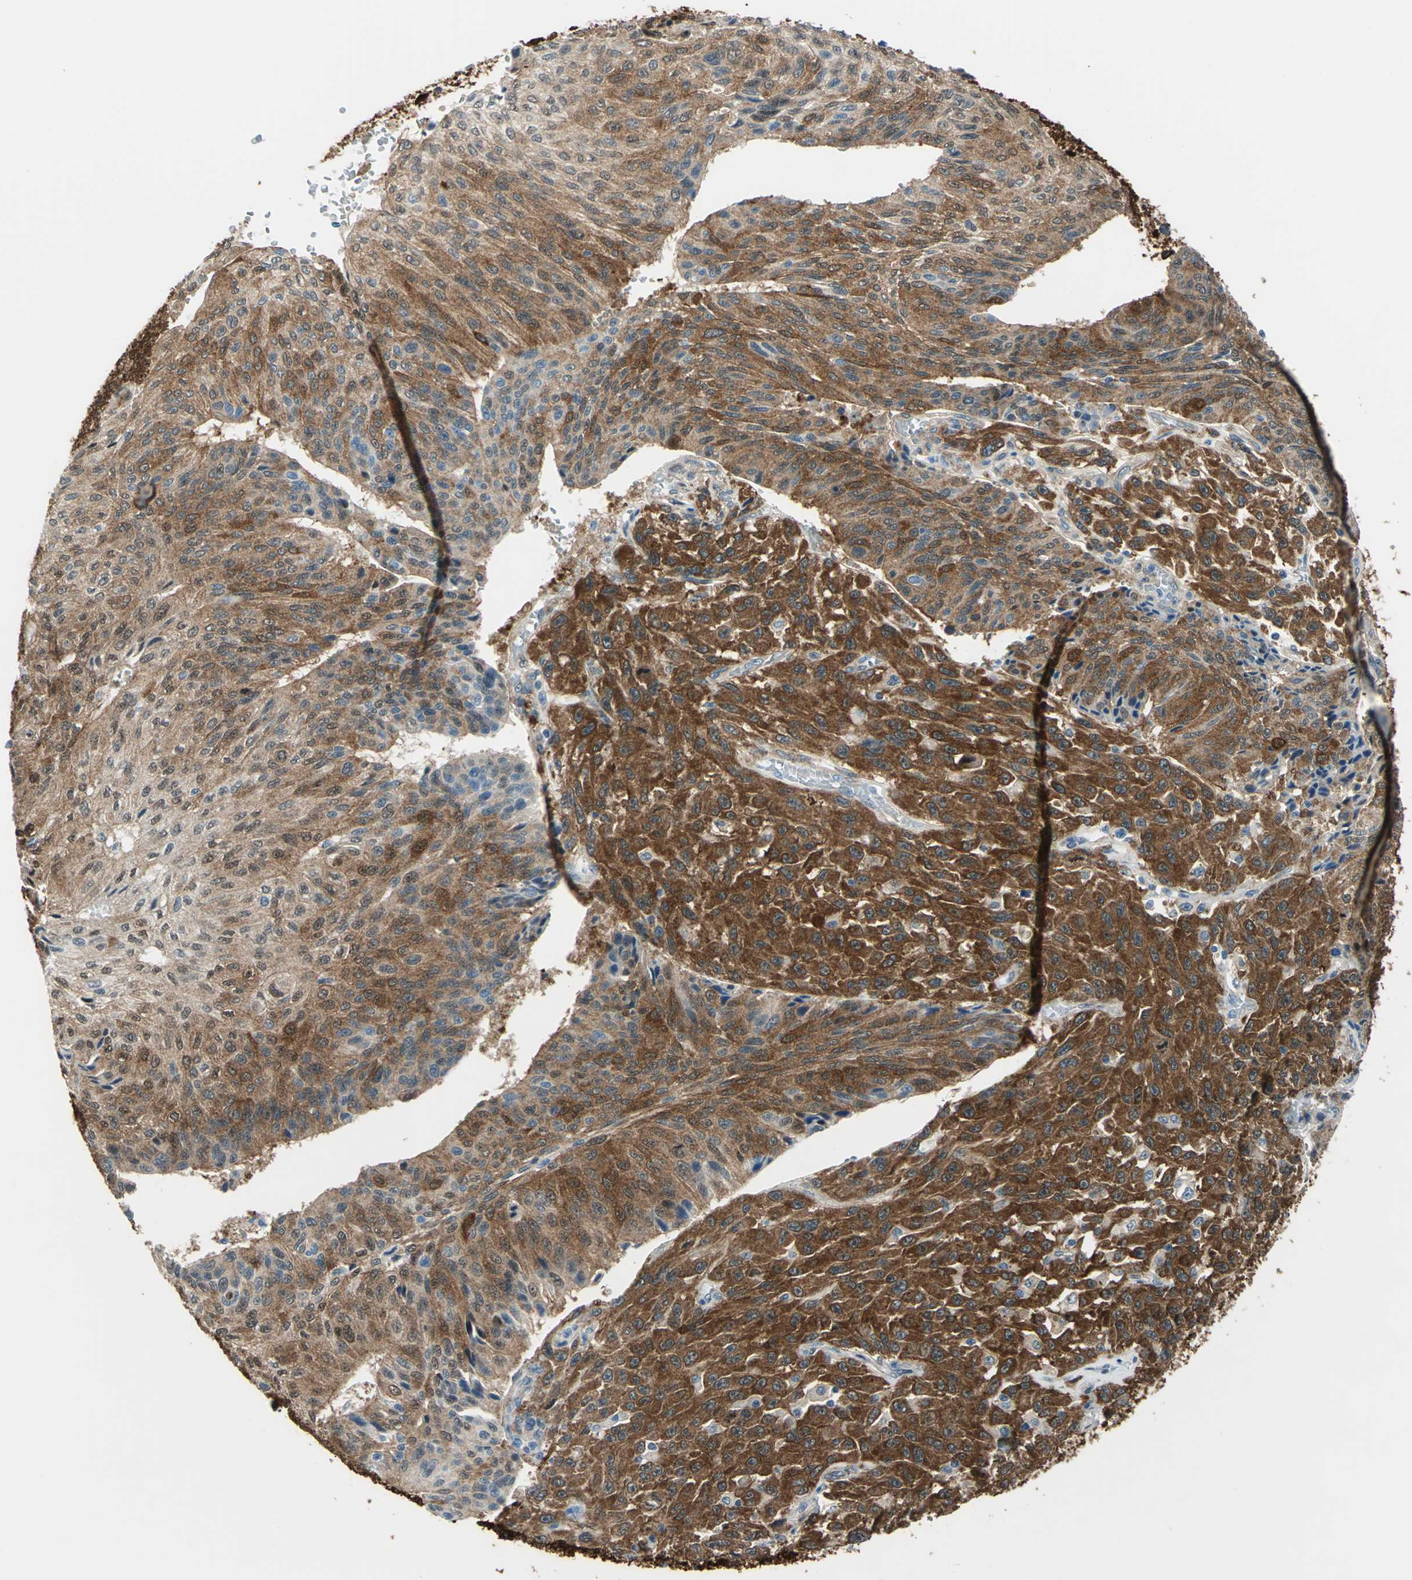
{"staining": {"intensity": "strong", "quantity": ">75%", "location": "cytoplasmic/membranous"}, "tissue": "urothelial cancer", "cell_type": "Tumor cells", "image_type": "cancer", "snomed": [{"axis": "morphology", "description": "Urothelial carcinoma, High grade"}, {"axis": "topography", "description": "Urinary bladder"}], "caption": "High-magnification brightfield microscopy of urothelial cancer stained with DAB (brown) and counterstained with hematoxylin (blue). tumor cells exhibit strong cytoplasmic/membranous staining is seen in approximately>75% of cells.", "gene": "HSPB1", "patient": {"sex": "male", "age": 66}}